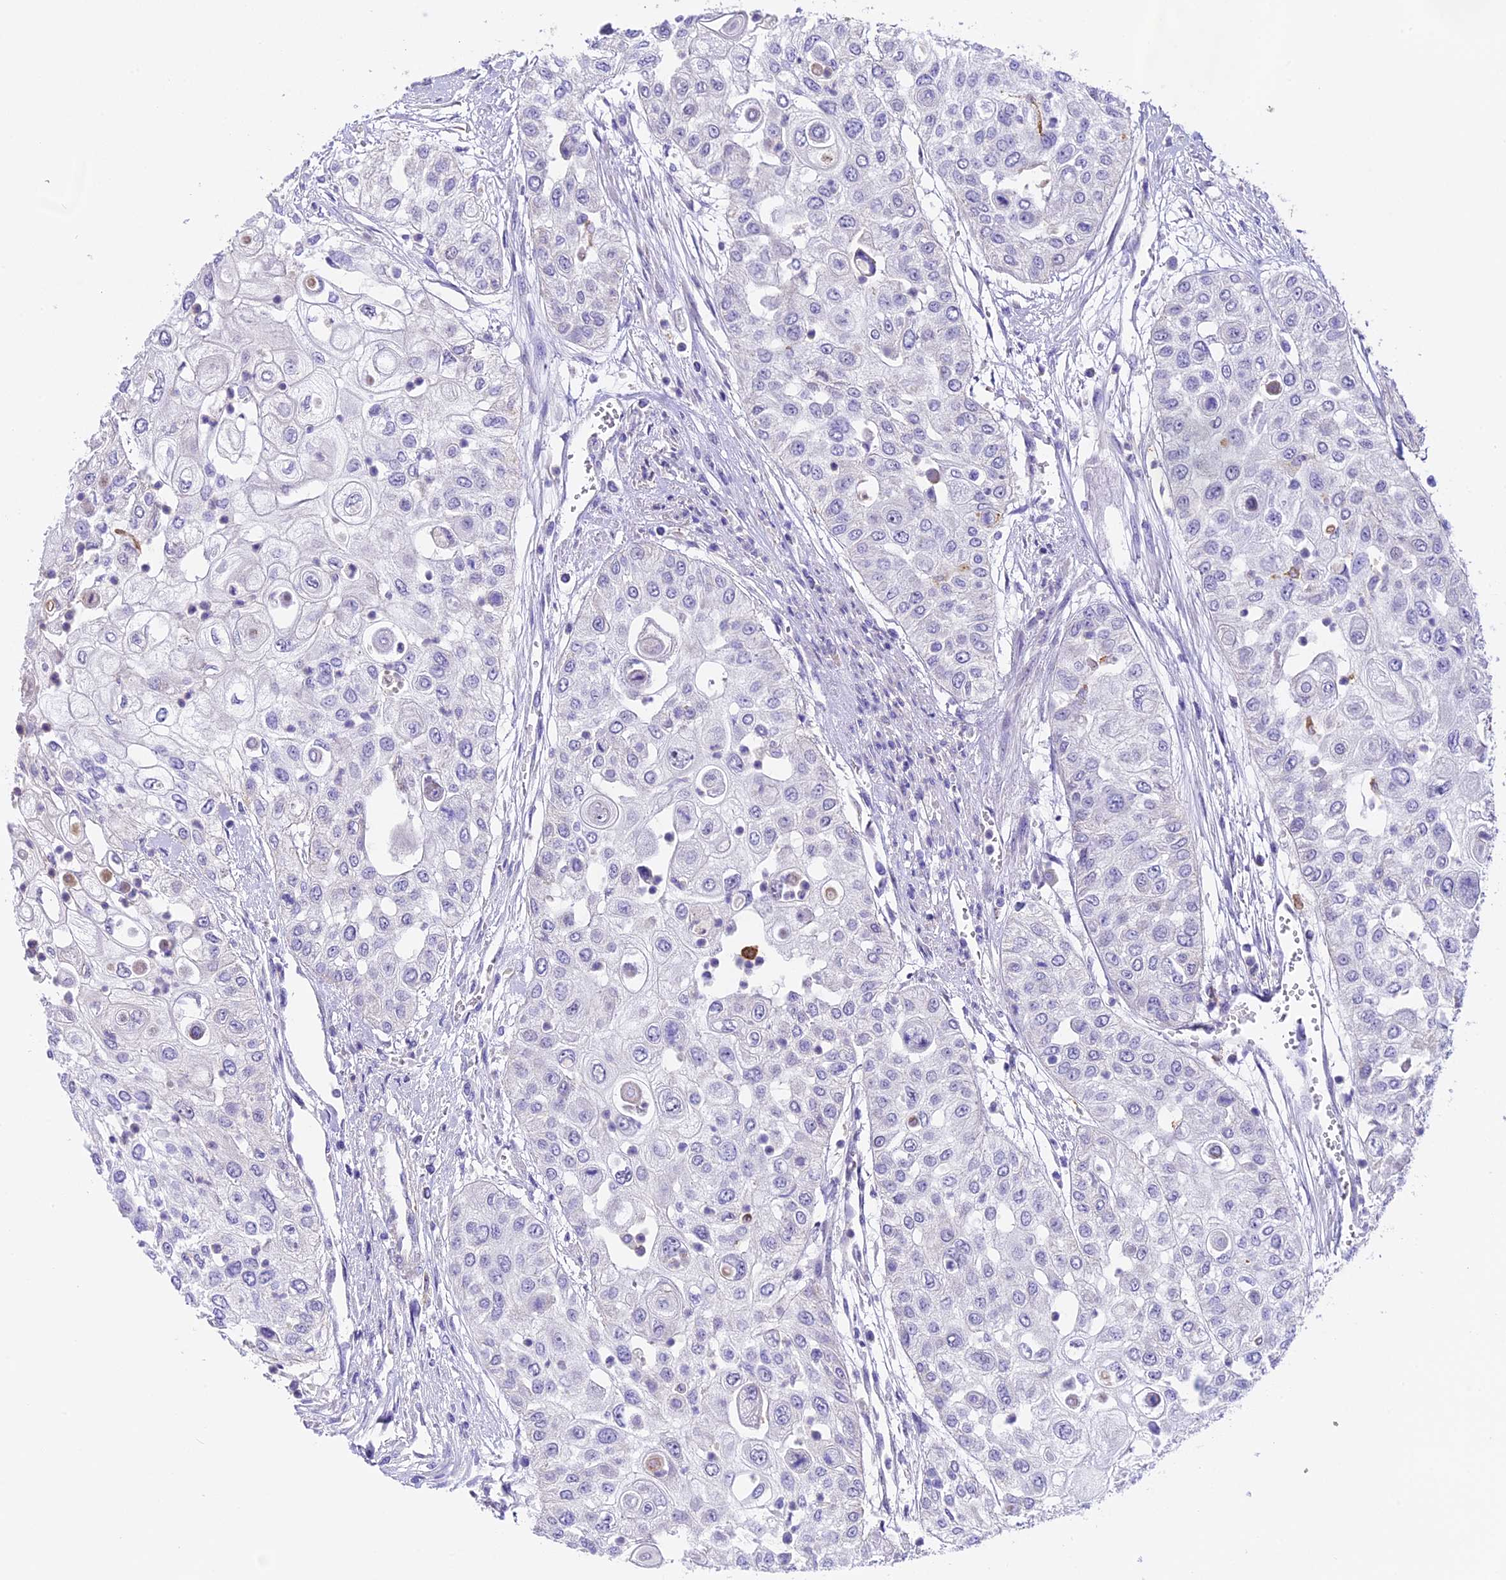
{"staining": {"intensity": "negative", "quantity": "none", "location": "none"}, "tissue": "urothelial cancer", "cell_type": "Tumor cells", "image_type": "cancer", "snomed": [{"axis": "morphology", "description": "Urothelial carcinoma, High grade"}, {"axis": "topography", "description": "Urinary bladder"}], "caption": "Micrograph shows no protein staining in tumor cells of urothelial cancer tissue.", "gene": "NOD2", "patient": {"sex": "female", "age": 79}}